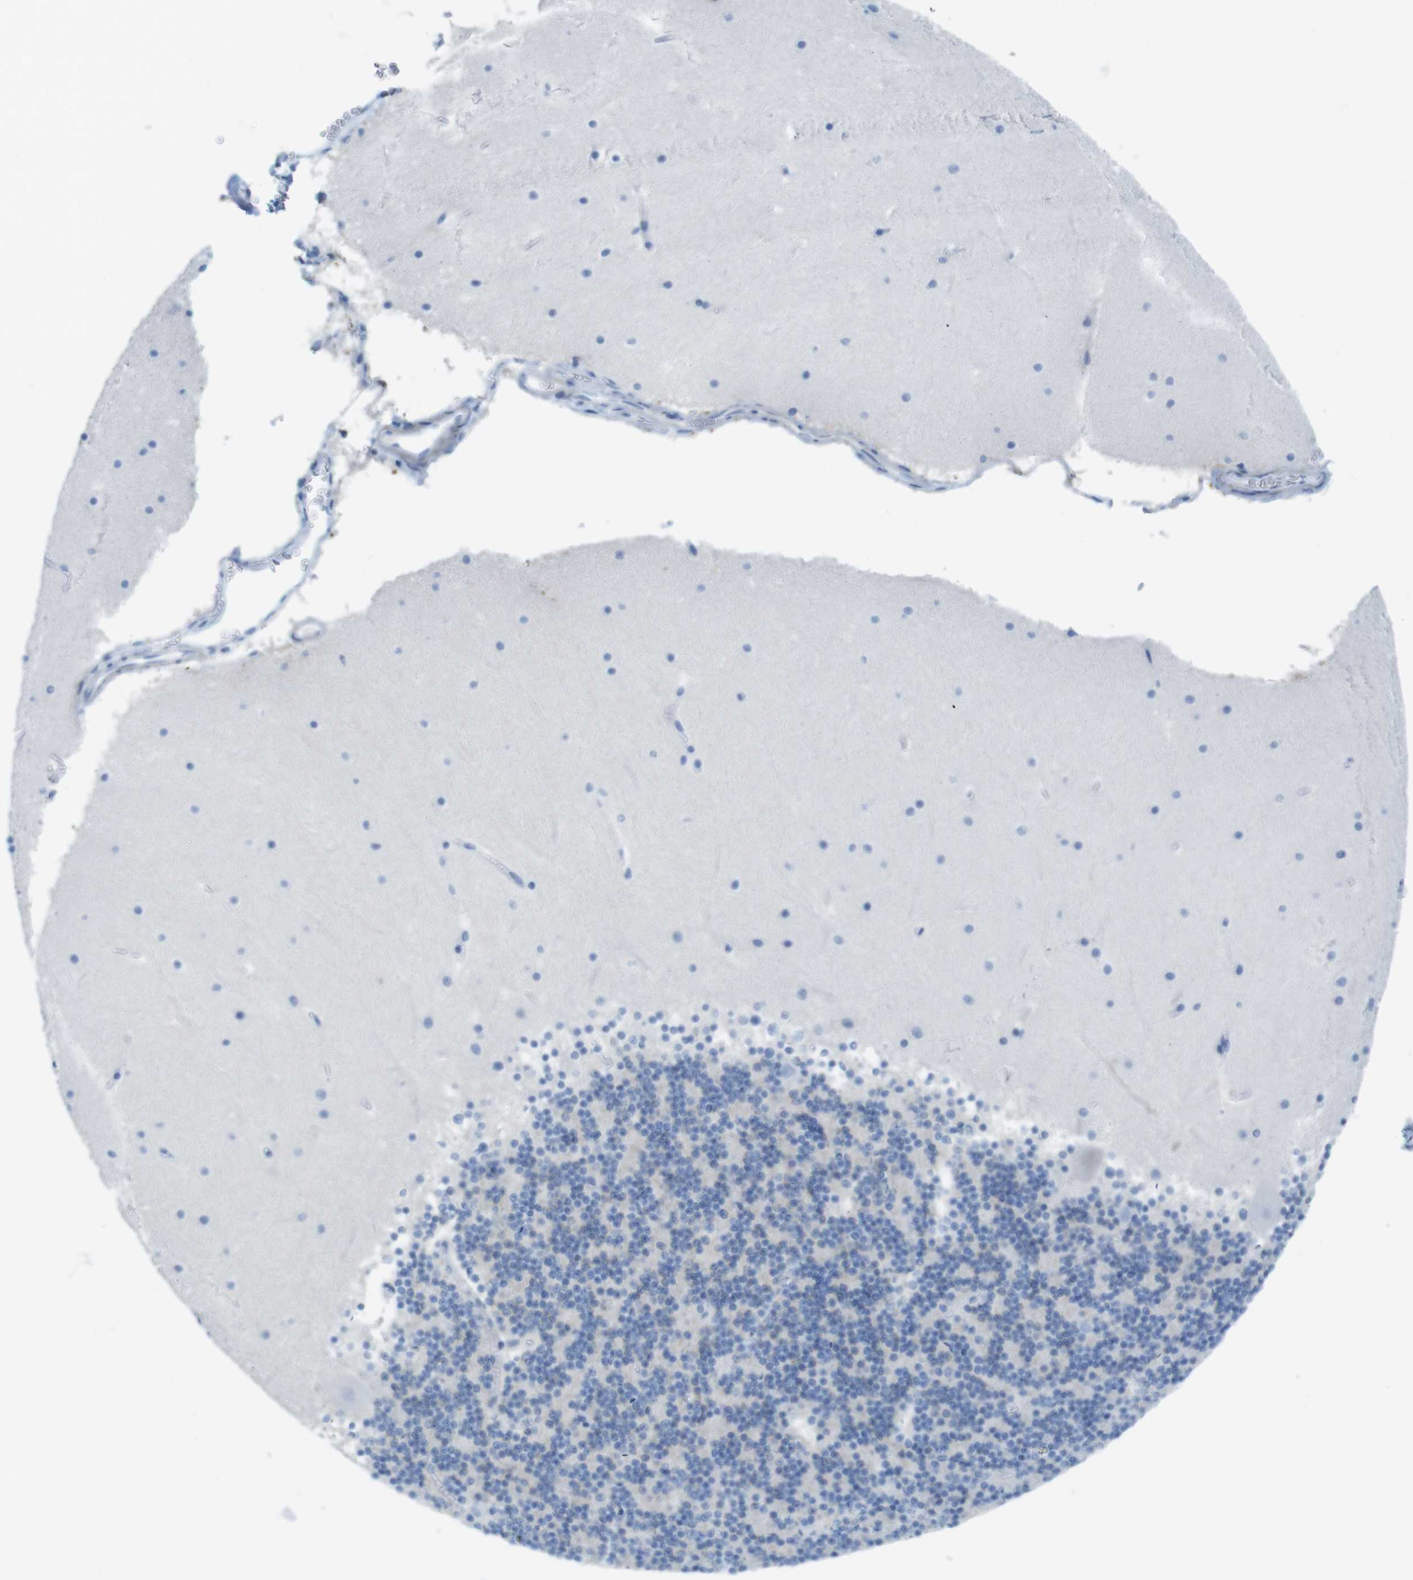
{"staining": {"intensity": "negative", "quantity": "none", "location": "none"}, "tissue": "cerebellum", "cell_type": "Cells in granular layer", "image_type": "normal", "snomed": [{"axis": "morphology", "description": "Normal tissue, NOS"}, {"axis": "topography", "description": "Cerebellum"}], "caption": "The image demonstrates no significant staining in cells in granular layer of cerebellum.", "gene": "ASIC5", "patient": {"sex": "female", "age": 19}}